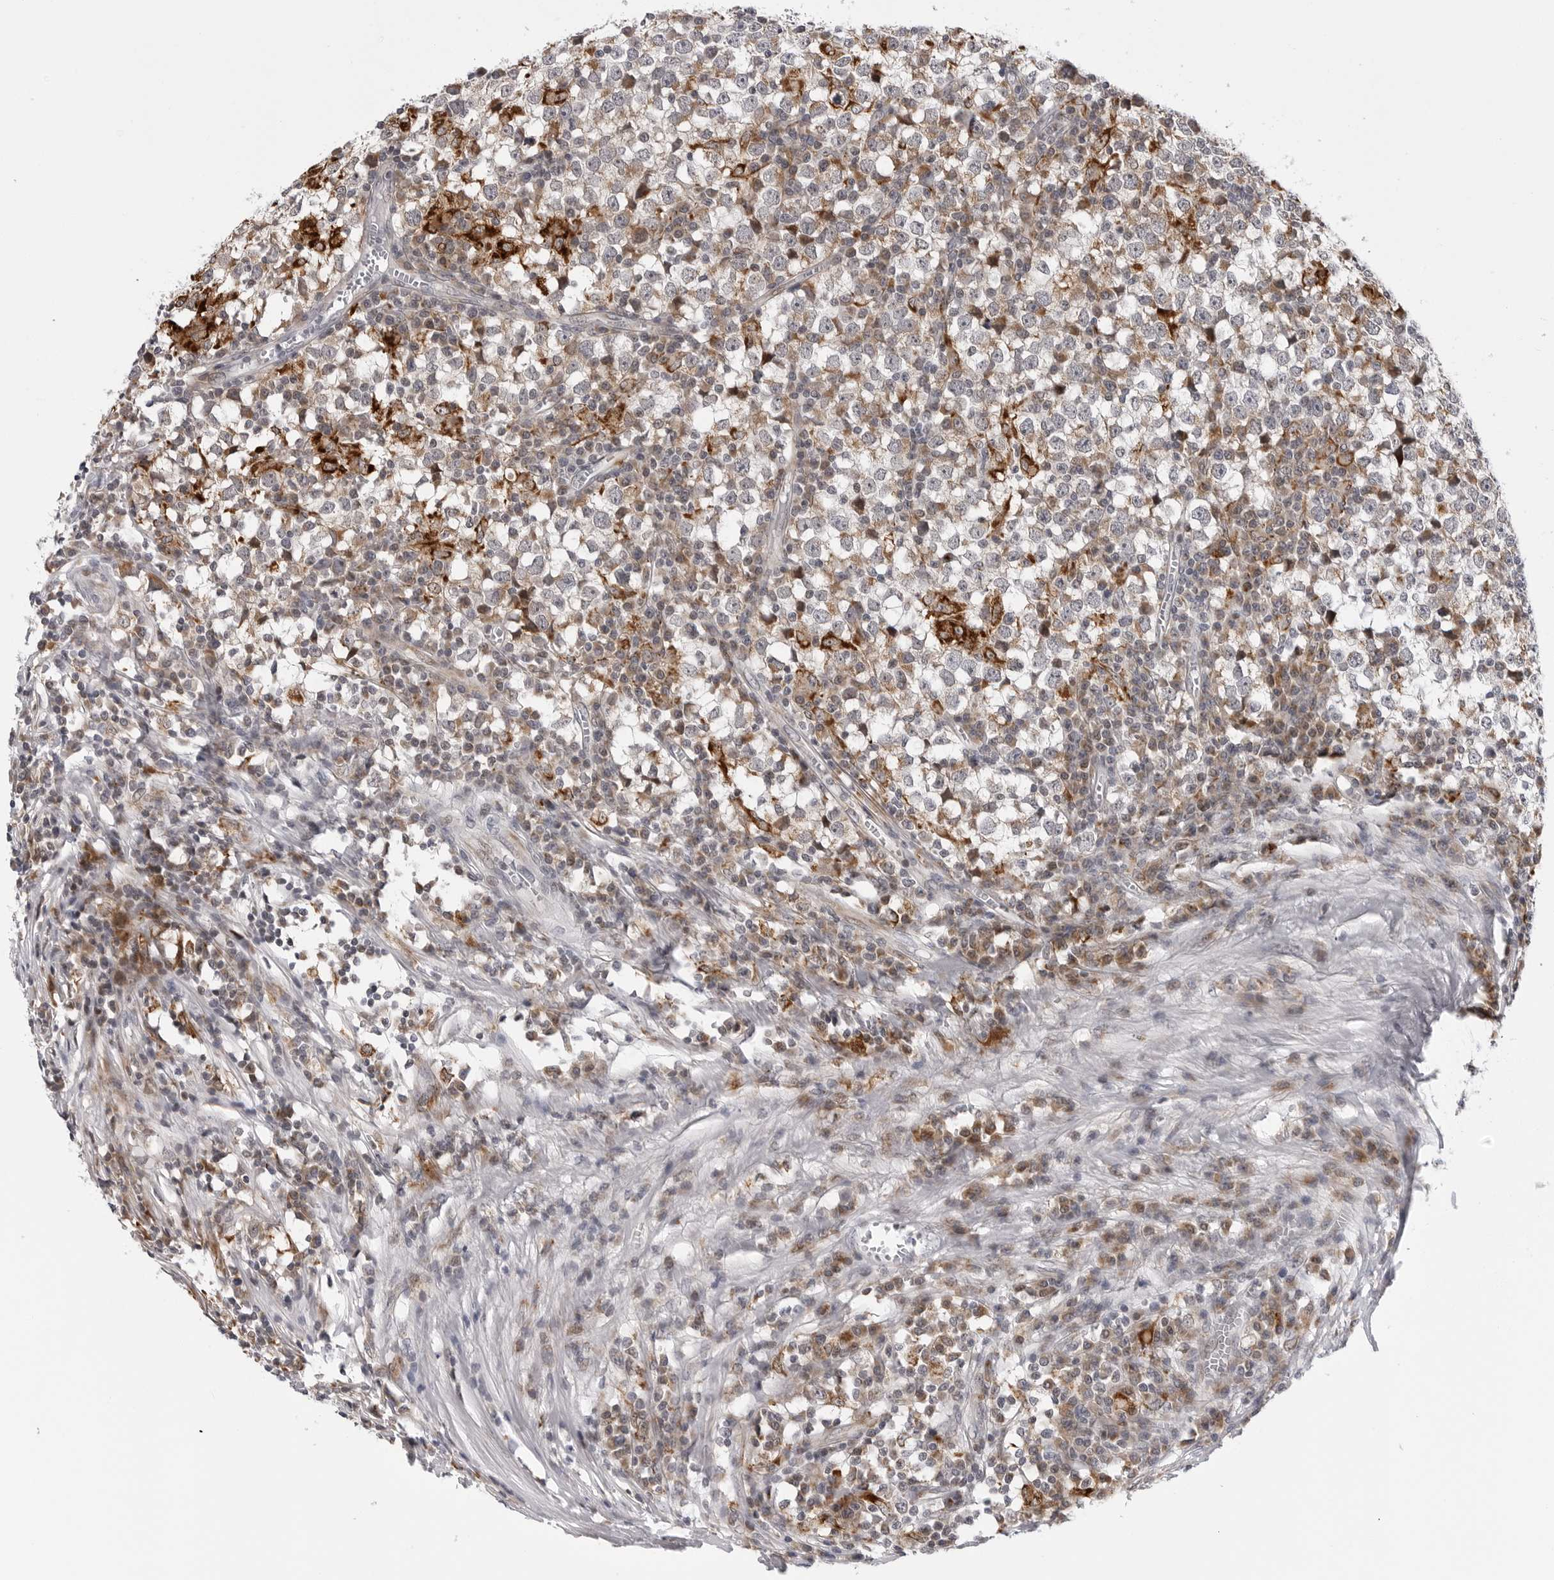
{"staining": {"intensity": "weak", "quantity": ">75%", "location": "cytoplasmic/membranous"}, "tissue": "testis cancer", "cell_type": "Tumor cells", "image_type": "cancer", "snomed": [{"axis": "morphology", "description": "Seminoma, NOS"}, {"axis": "topography", "description": "Testis"}], "caption": "Protein analysis of testis seminoma tissue displays weak cytoplasmic/membranous staining in approximately >75% of tumor cells.", "gene": "CDK20", "patient": {"sex": "male", "age": 65}}